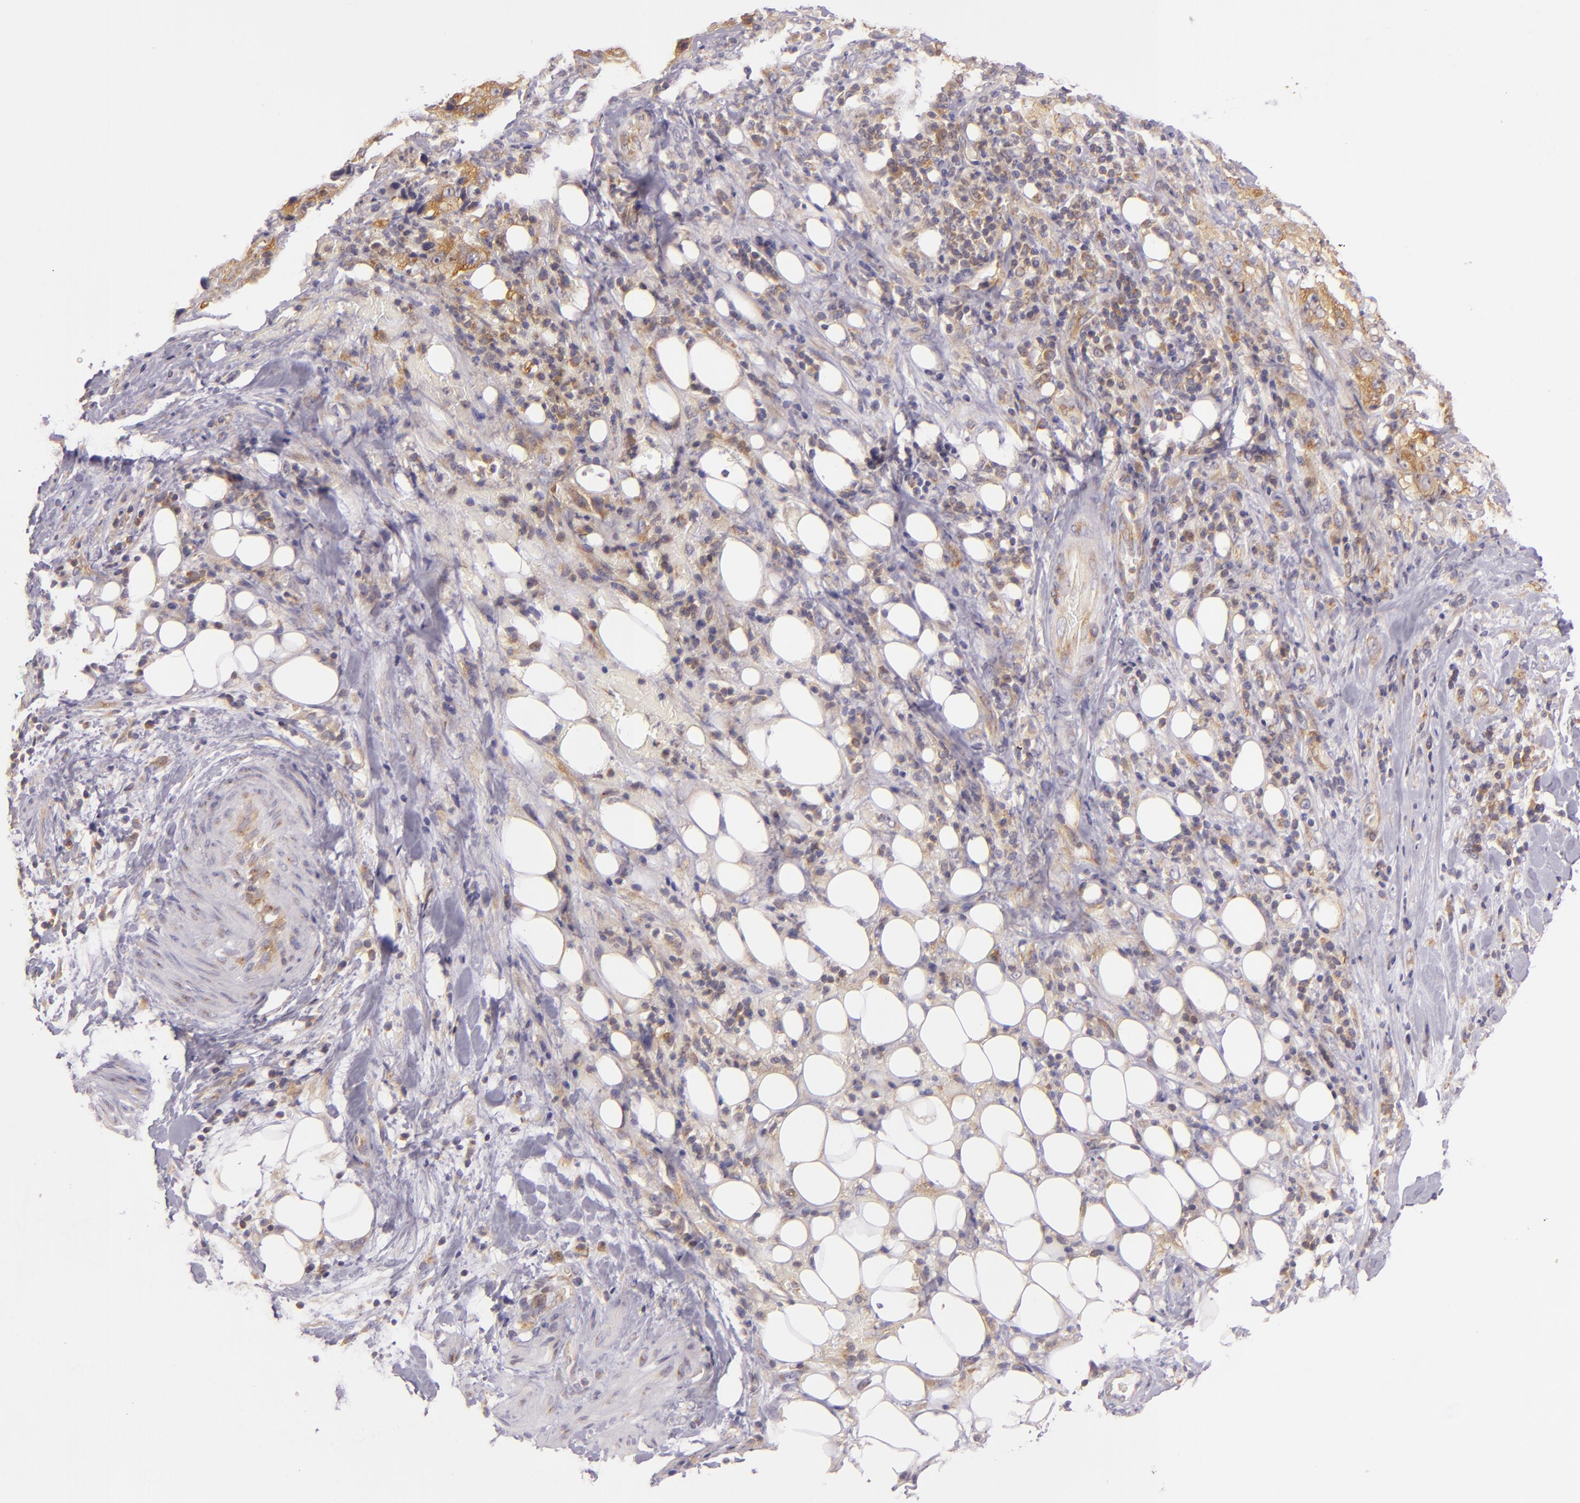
{"staining": {"intensity": "moderate", "quantity": "25%-75%", "location": "cytoplasmic/membranous"}, "tissue": "lung cancer", "cell_type": "Tumor cells", "image_type": "cancer", "snomed": [{"axis": "morphology", "description": "Squamous cell carcinoma, NOS"}, {"axis": "topography", "description": "Lung"}], "caption": "Immunohistochemistry histopathology image of neoplastic tissue: lung squamous cell carcinoma stained using immunohistochemistry (IHC) displays medium levels of moderate protein expression localized specifically in the cytoplasmic/membranous of tumor cells, appearing as a cytoplasmic/membranous brown color.", "gene": "UPF3B", "patient": {"sex": "male", "age": 64}}